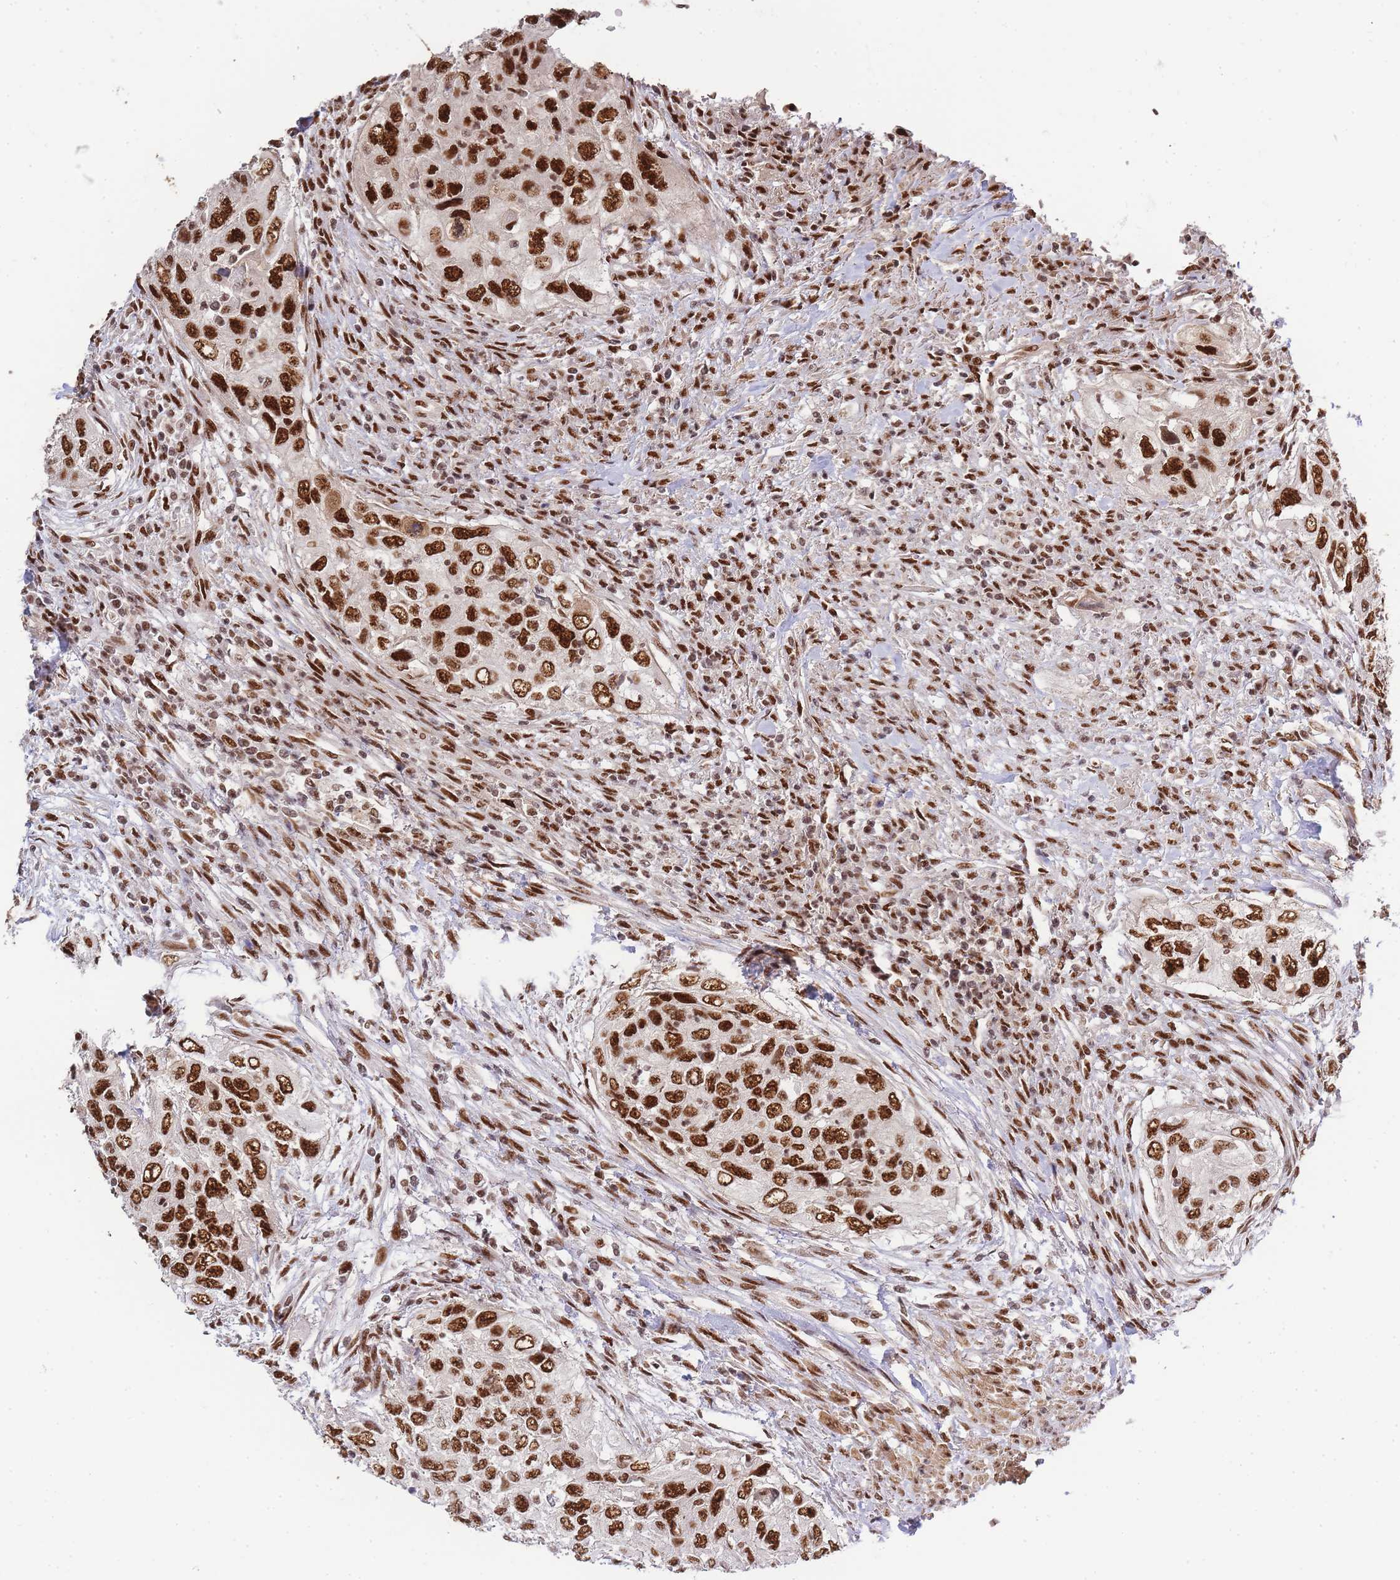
{"staining": {"intensity": "strong", "quantity": ">75%", "location": "nuclear"}, "tissue": "urothelial cancer", "cell_type": "Tumor cells", "image_type": "cancer", "snomed": [{"axis": "morphology", "description": "Urothelial carcinoma, High grade"}, {"axis": "topography", "description": "Urinary bladder"}], "caption": "Tumor cells show high levels of strong nuclear expression in about >75% of cells in urothelial cancer. Using DAB (brown) and hematoxylin (blue) stains, captured at high magnification using brightfield microscopy.", "gene": "PRKDC", "patient": {"sex": "female", "age": 60}}